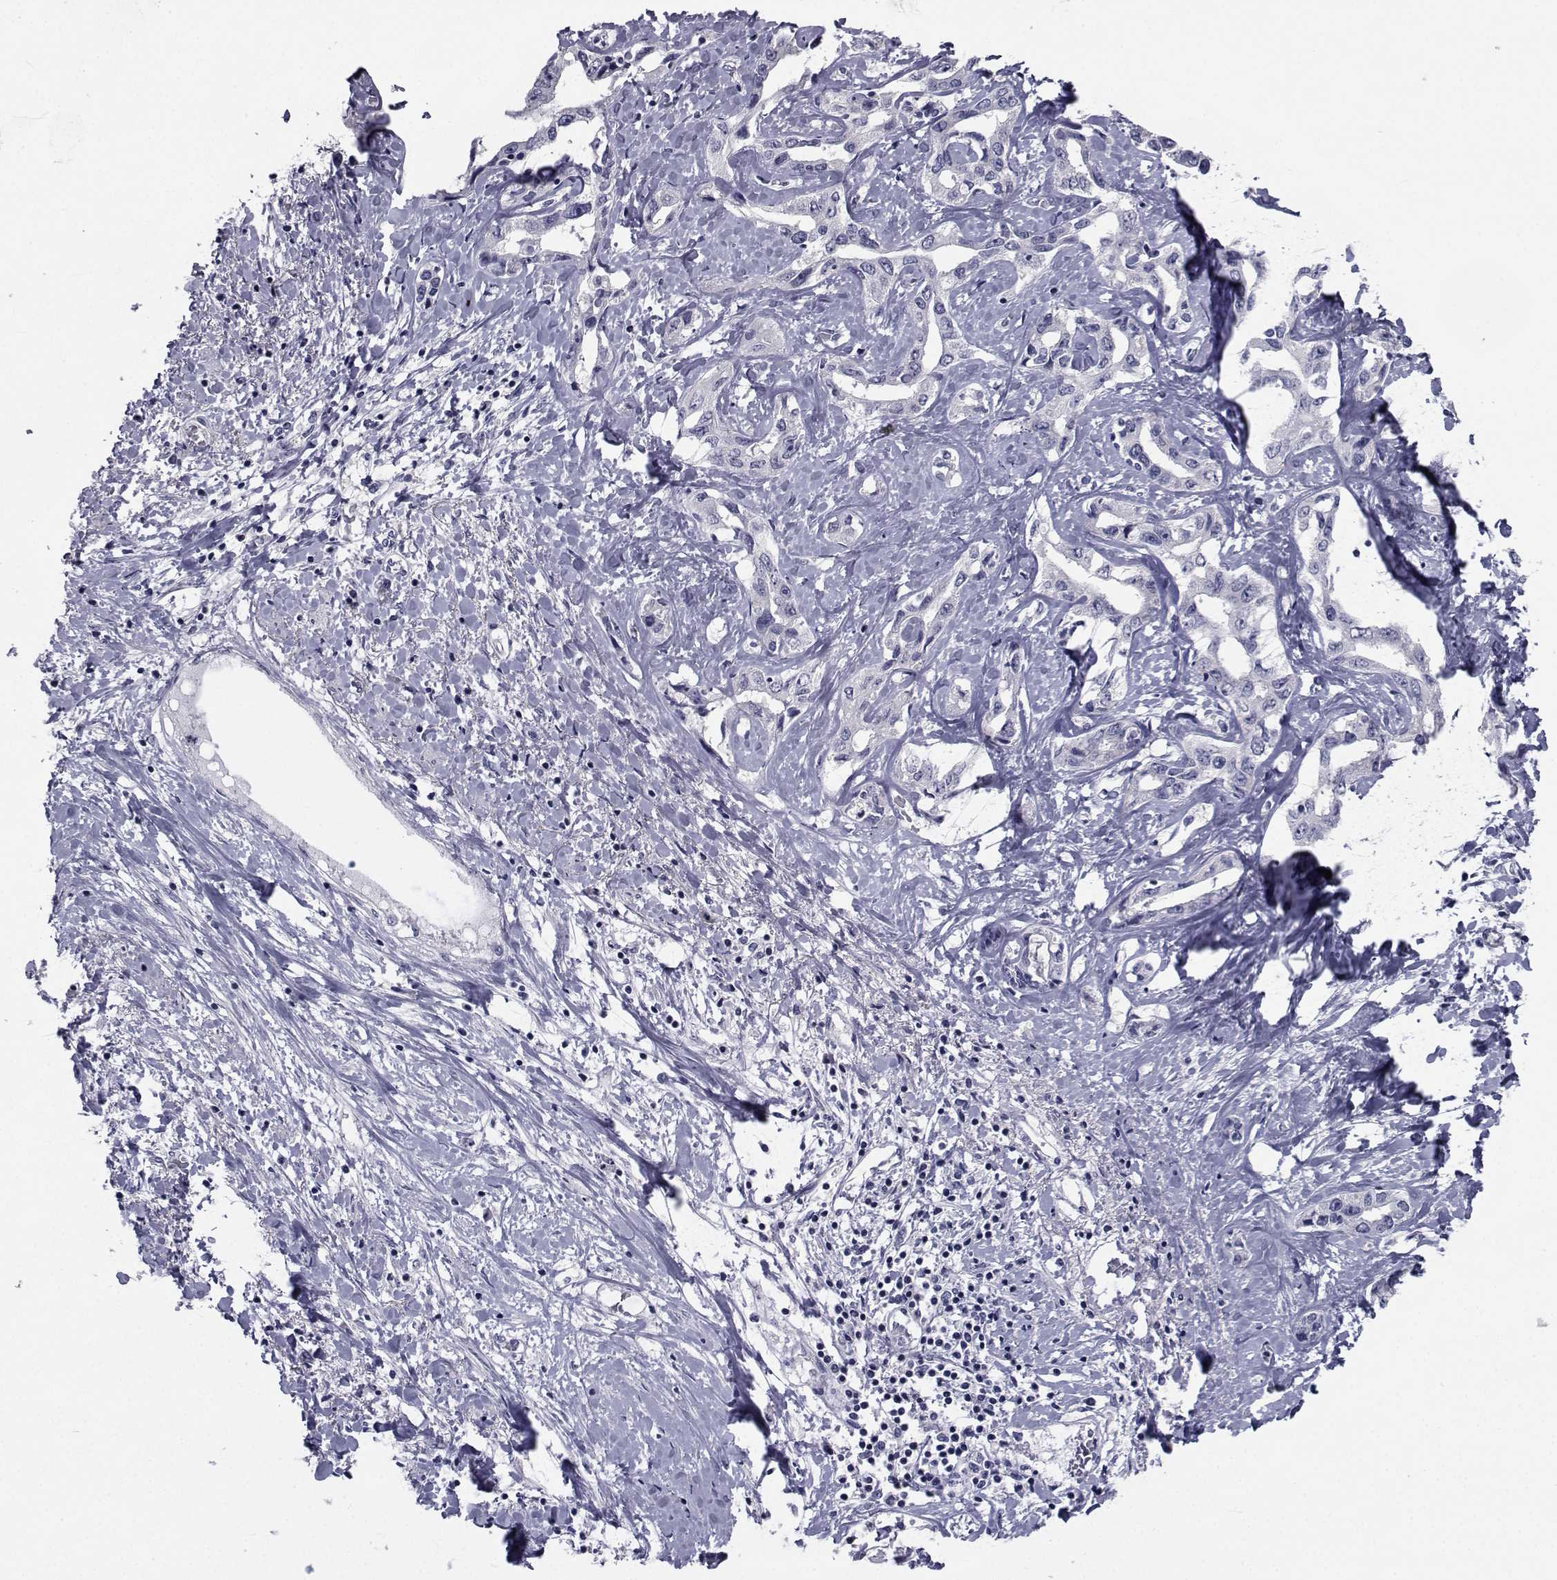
{"staining": {"intensity": "negative", "quantity": "none", "location": "none"}, "tissue": "liver cancer", "cell_type": "Tumor cells", "image_type": "cancer", "snomed": [{"axis": "morphology", "description": "Cholangiocarcinoma"}, {"axis": "topography", "description": "Liver"}], "caption": "IHC photomicrograph of neoplastic tissue: liver cancer stained with DAB (3,3'-diaminobenzidine) demonstrates no significant protein expression in tumor cells.", "gene": "CHRNA1", "patient": {"sex": "male", "age": 59}}